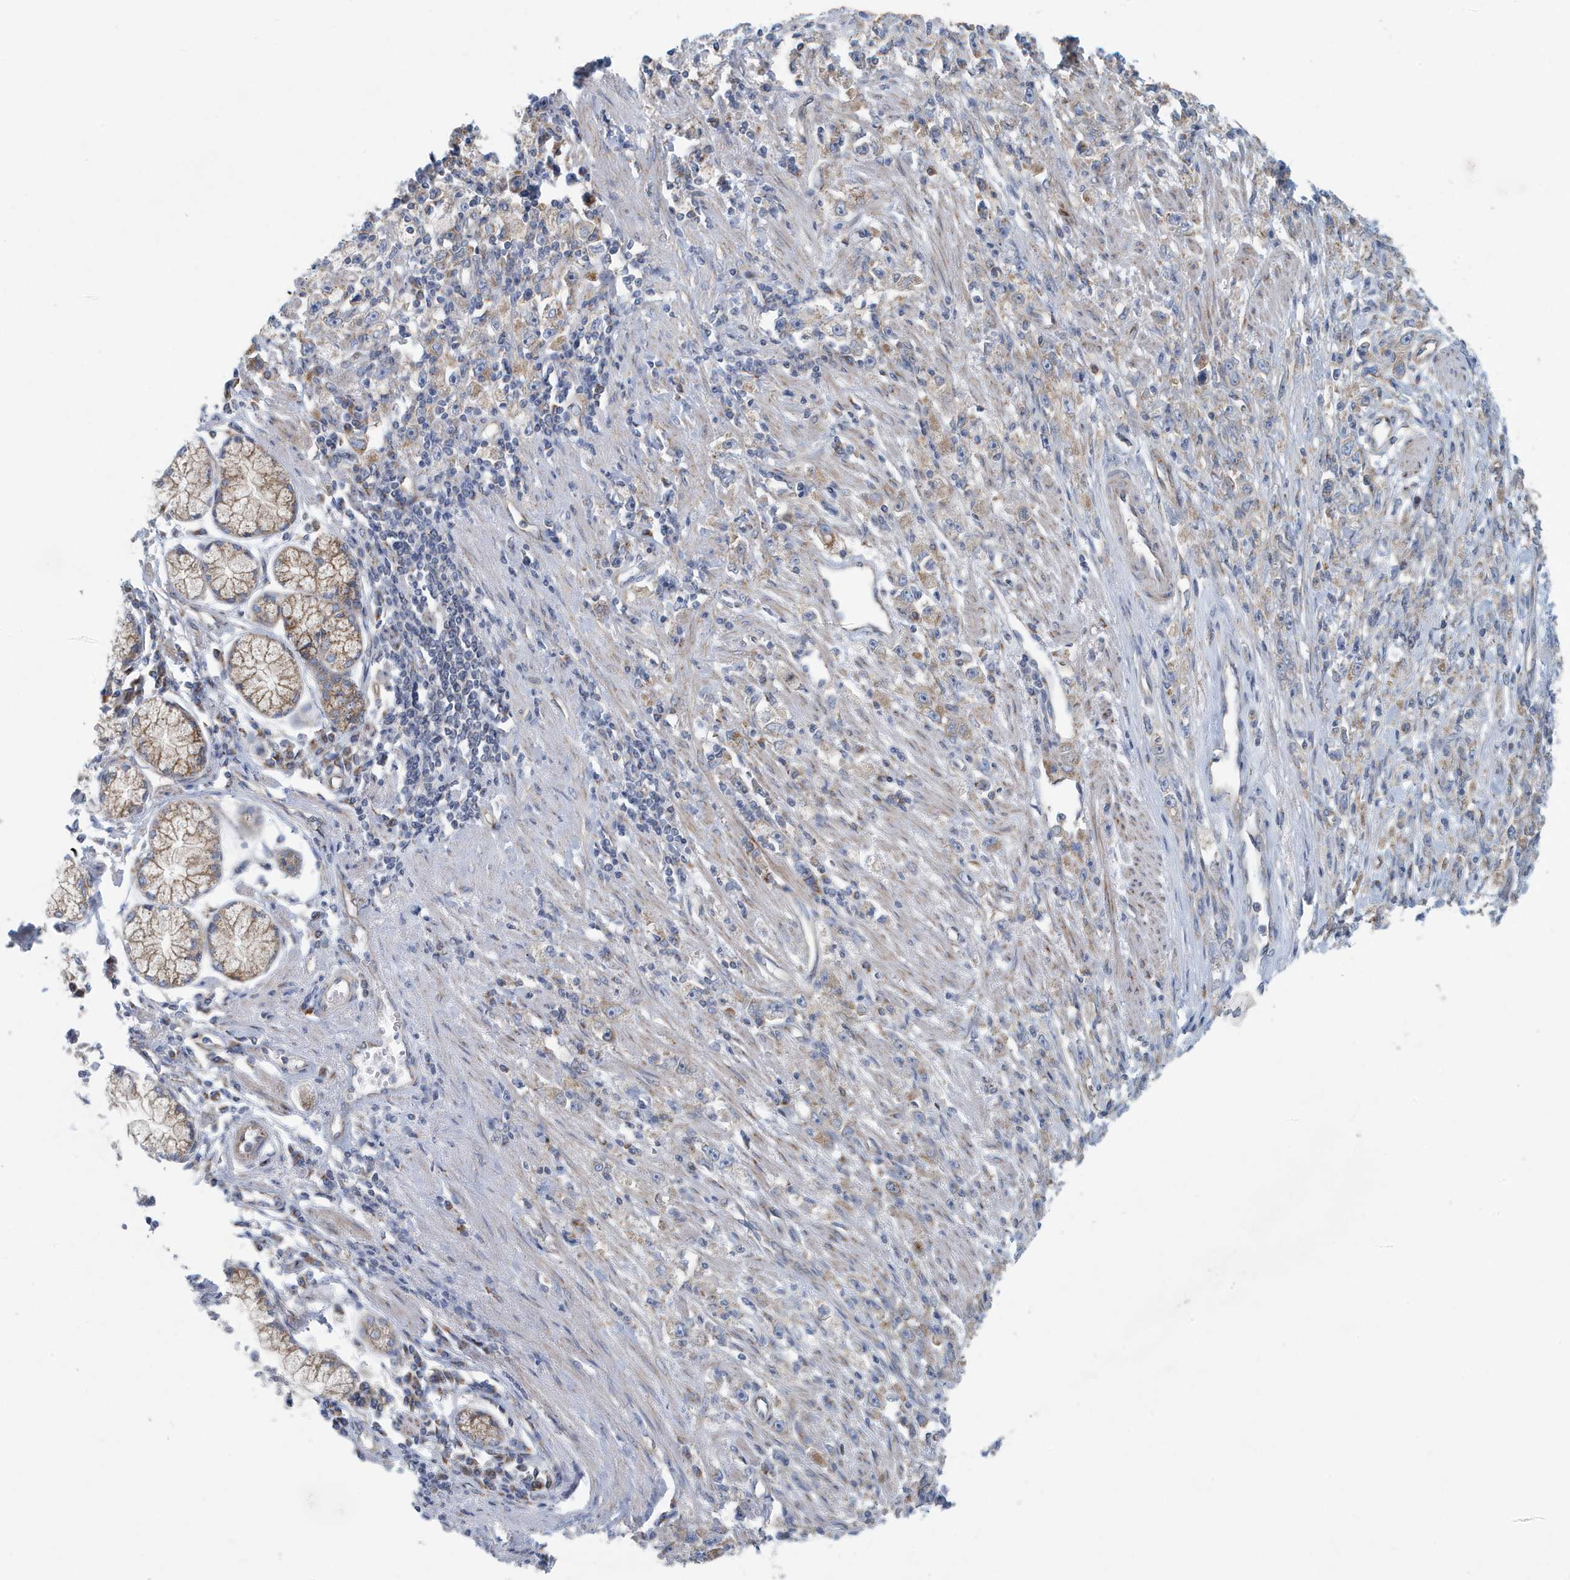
{"staining": {"intensity": "weak", "quantity": "<25%", "location": "cytoplasmic/membranous"}, "tissue": "stomach cancer", "cell_type": "Tumor cells", "image_type": "cancer", "snomed": [{"axis": "morphology", "description": "Adenocarcinoma, NOS"}, {"axis": "topography", "description": "Stomach"}], "caption": "Stomach cancer (adenocarcinoma) stained for a protein using IHC exhibits no positivity tumor cells.", "gene": "PPM1M", "patient": {"sex": "female", "age": 59}}